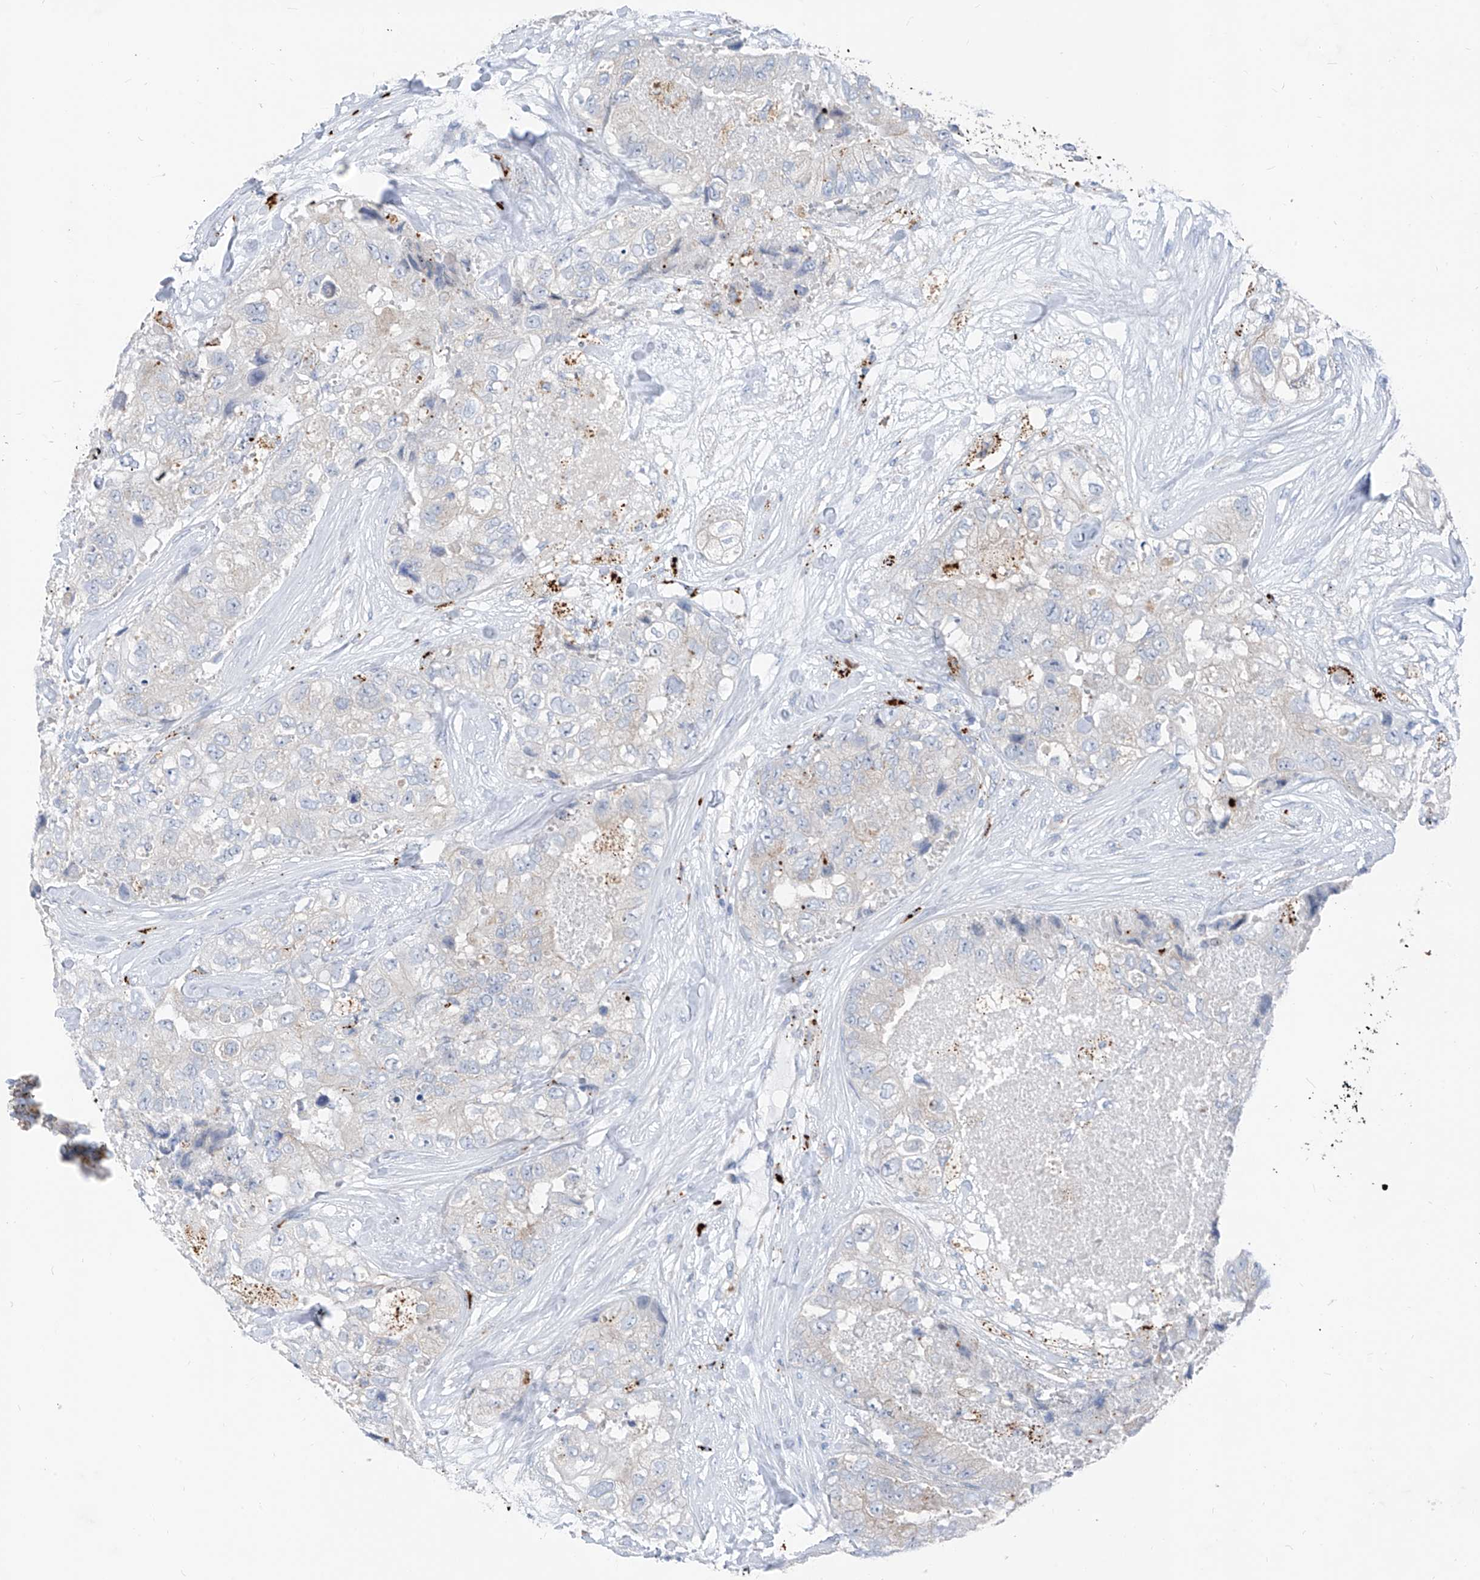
{"staining": {"intensity": "negative", "quantity": "none", "location": "none"}, "tissue": "breast cancer", "cell_type": "Tumor cells", "image_type": "cancer", "snomed": [{"axis": "morphology", "description": "Duct carcinoma"}, {"axis": "topography", "description": "Breast"}], "caption": "DAB (3,3'-diaminobenzidine) immunohistochemical staining of breast intraductal carcinoma shows no significant staining in tumor cells.", "gene": "GPR137C", "patient": {"sex": "female", "age": 62}}